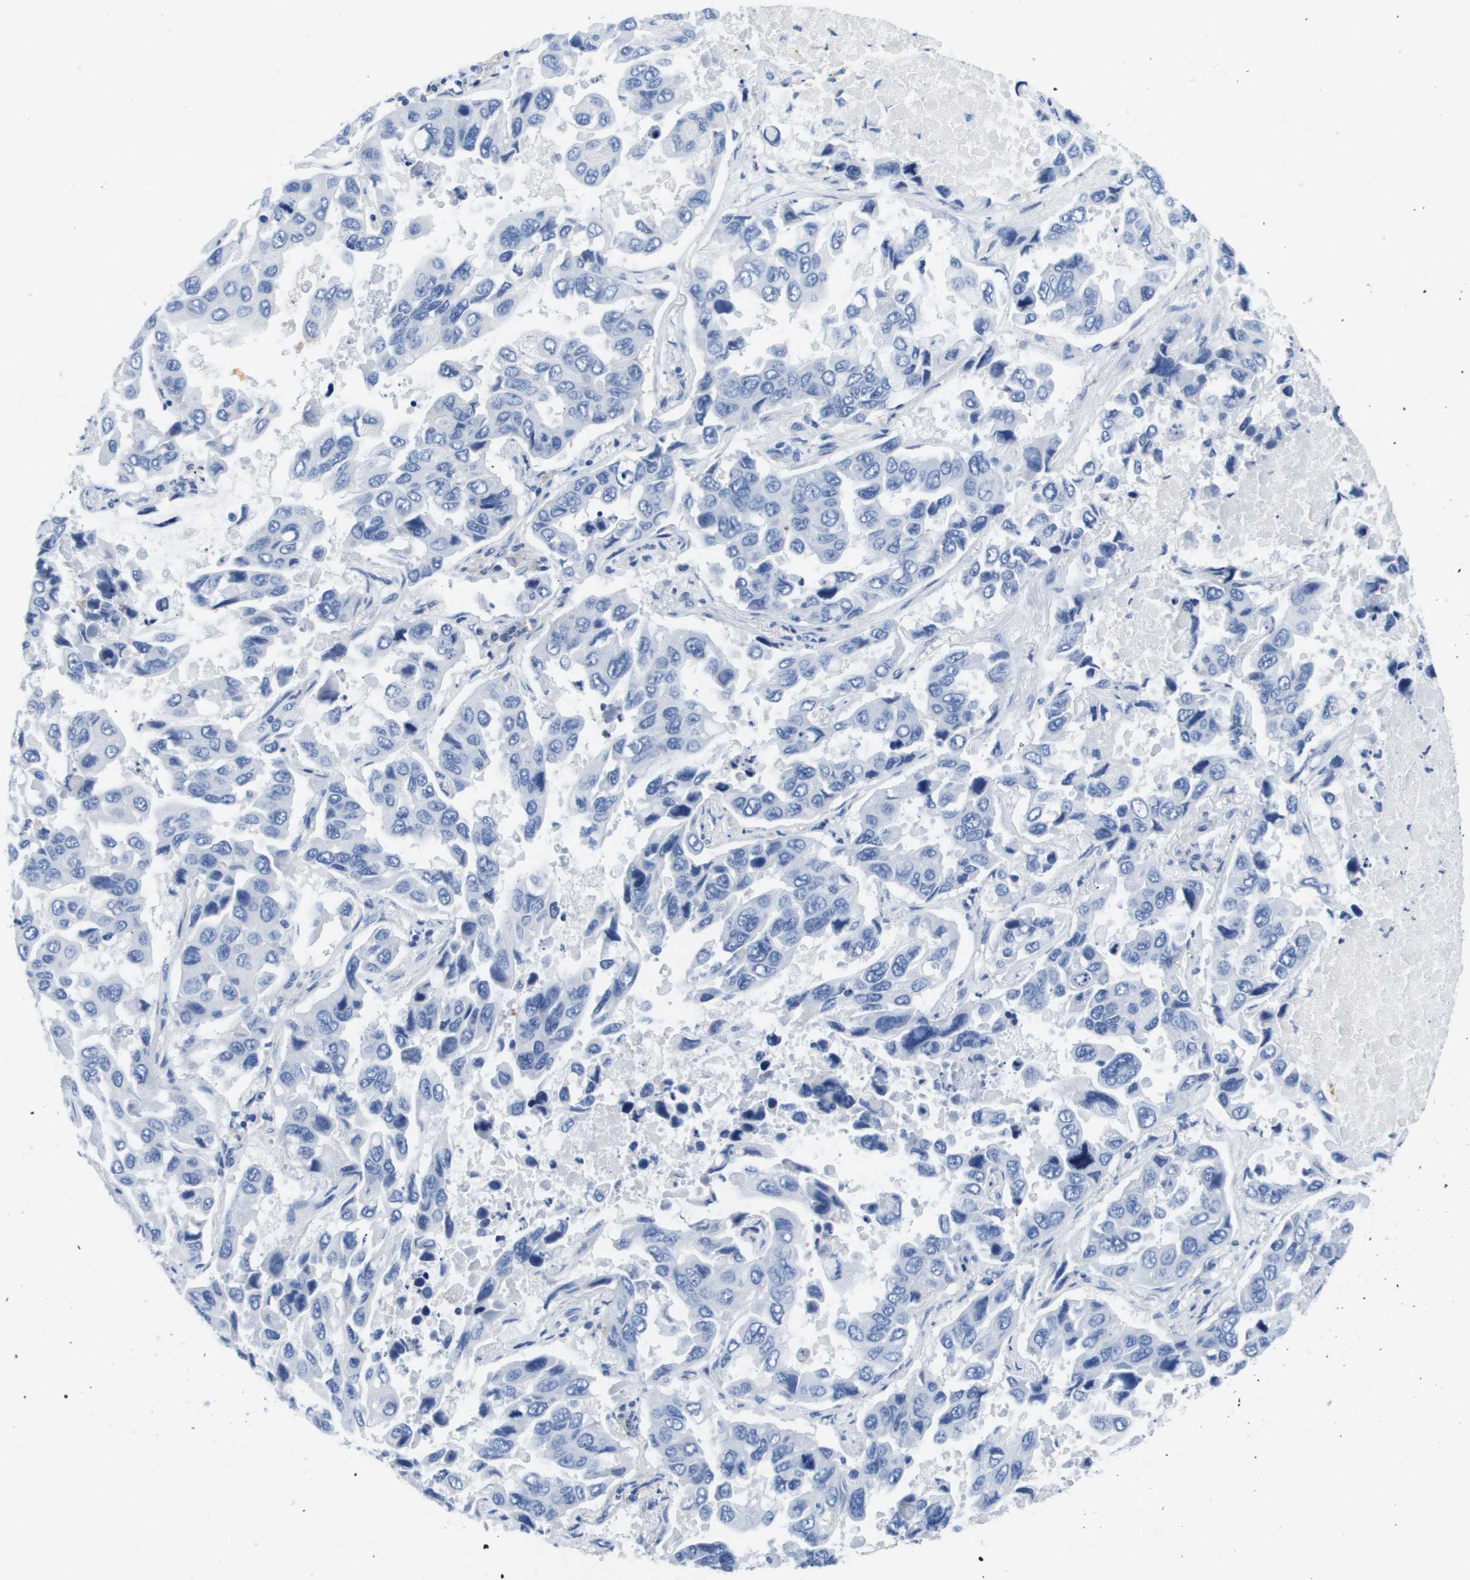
{"staining": {"intensity": "negative", "quantity": "none", "location": "none"}, "tissue": "lung cancer", "cell_type": "Tumor cells", "image_type": "cancer", "snomed": [{"axis": "morphology", "description": "Adenocarcinoma, NOS"}, {"axis": "topography", "description": "Lung"}], "caption": "Protein analysis of lung cancer exhibits no significant positivity in tumor cells.", "gene": "MS4A1", "patient": {"sex": "male", "age": 64}}